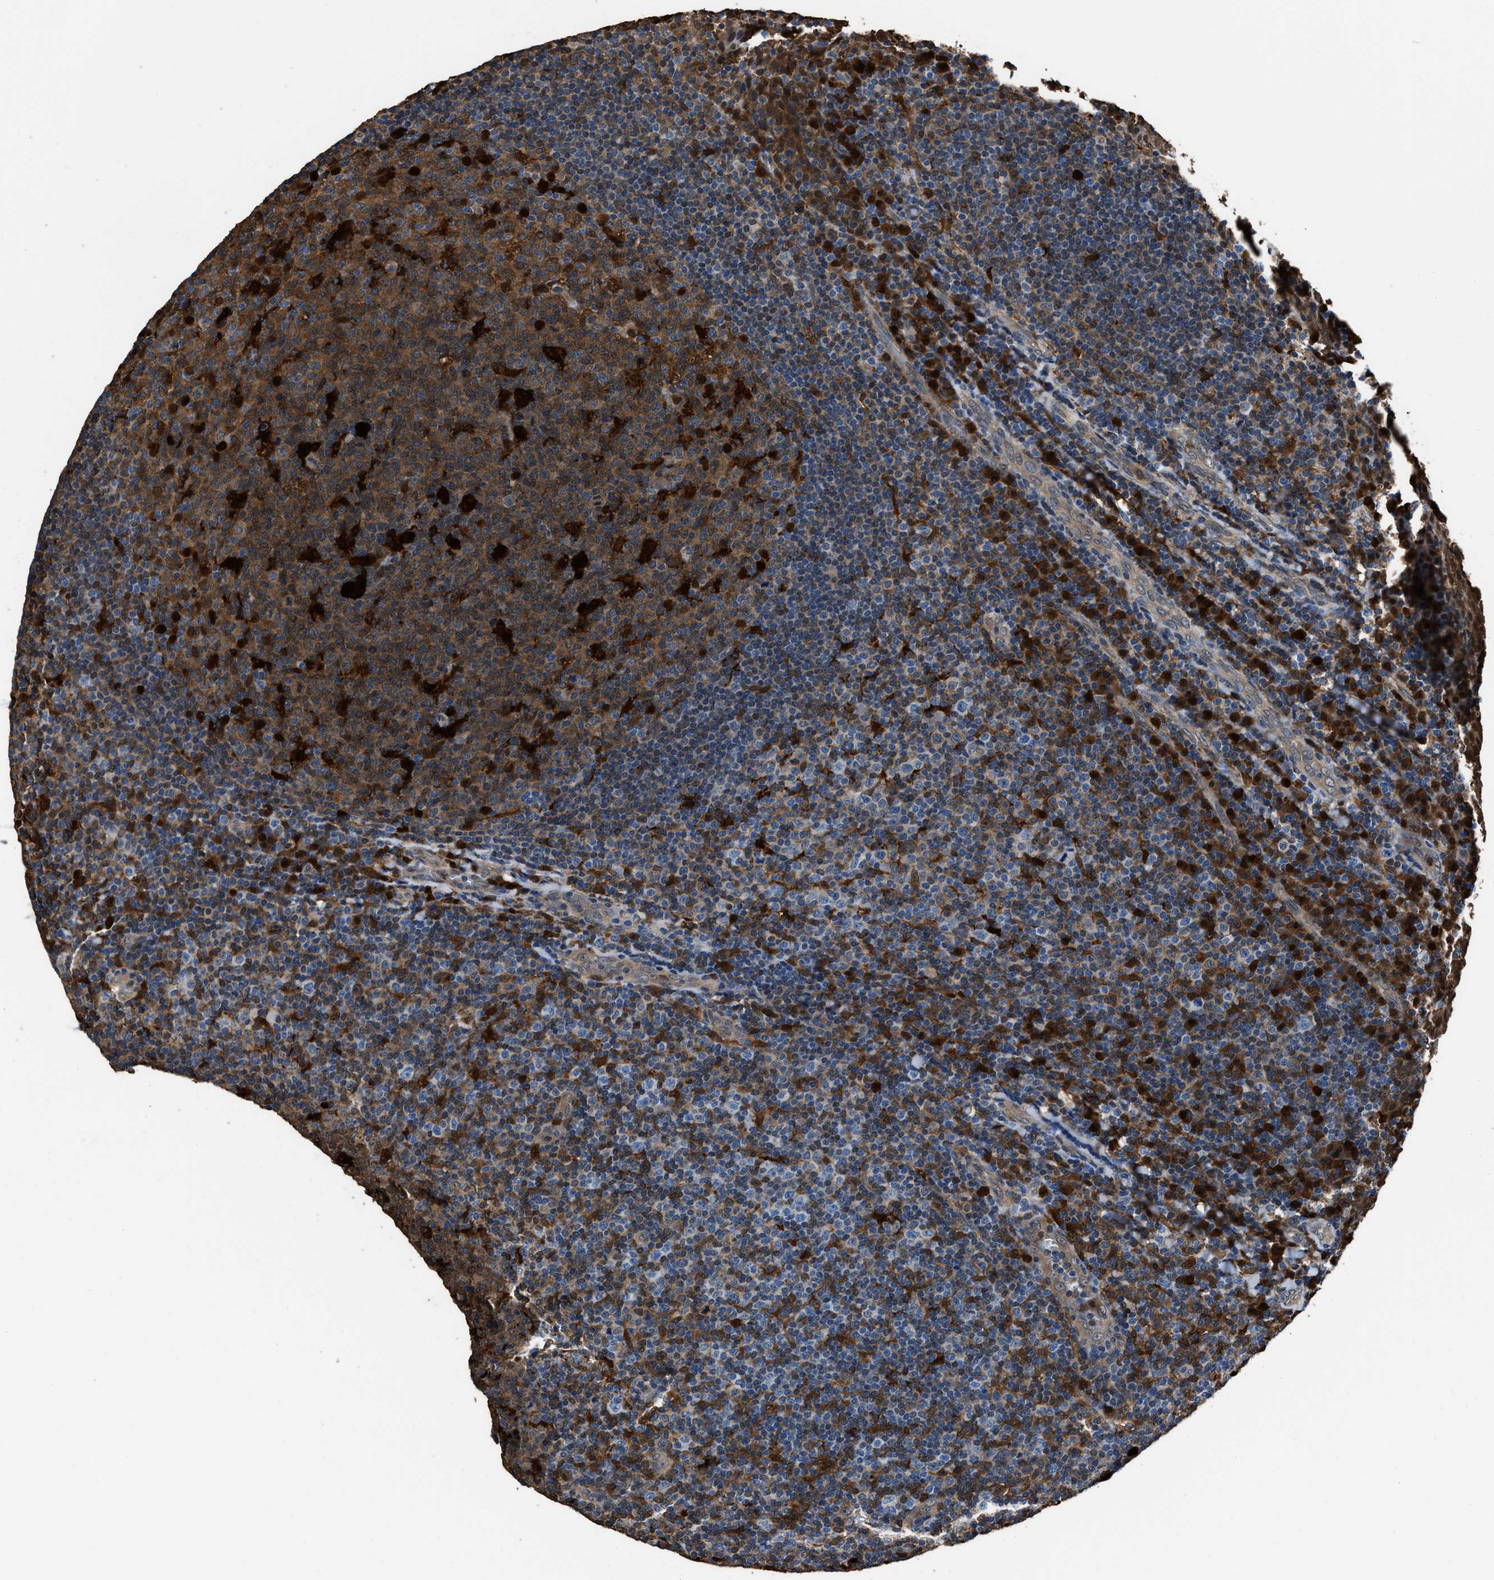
{"staining": {"intensity": "moderate", "quantity": ">75%", "location": "cytoplasmic/membranous"}, "tissue": "tonsil", "cell_type": "Germinal center cells", "image_type": "normal", "snomed": [{"axis": "morphology", "description": "Normal tissue, NOS"}, {"axis": "topography", "description": "Tonsil"}], "caption": "A histopathology image of tonsil stained for a protein shows moderate cytoplasmic/membranous brown staining in germinal center cells. (DAB IHC with brightfield microscopy, high magnification).", "gene": "GSTP1", "patient": {"sex": "male", "age": 17}}